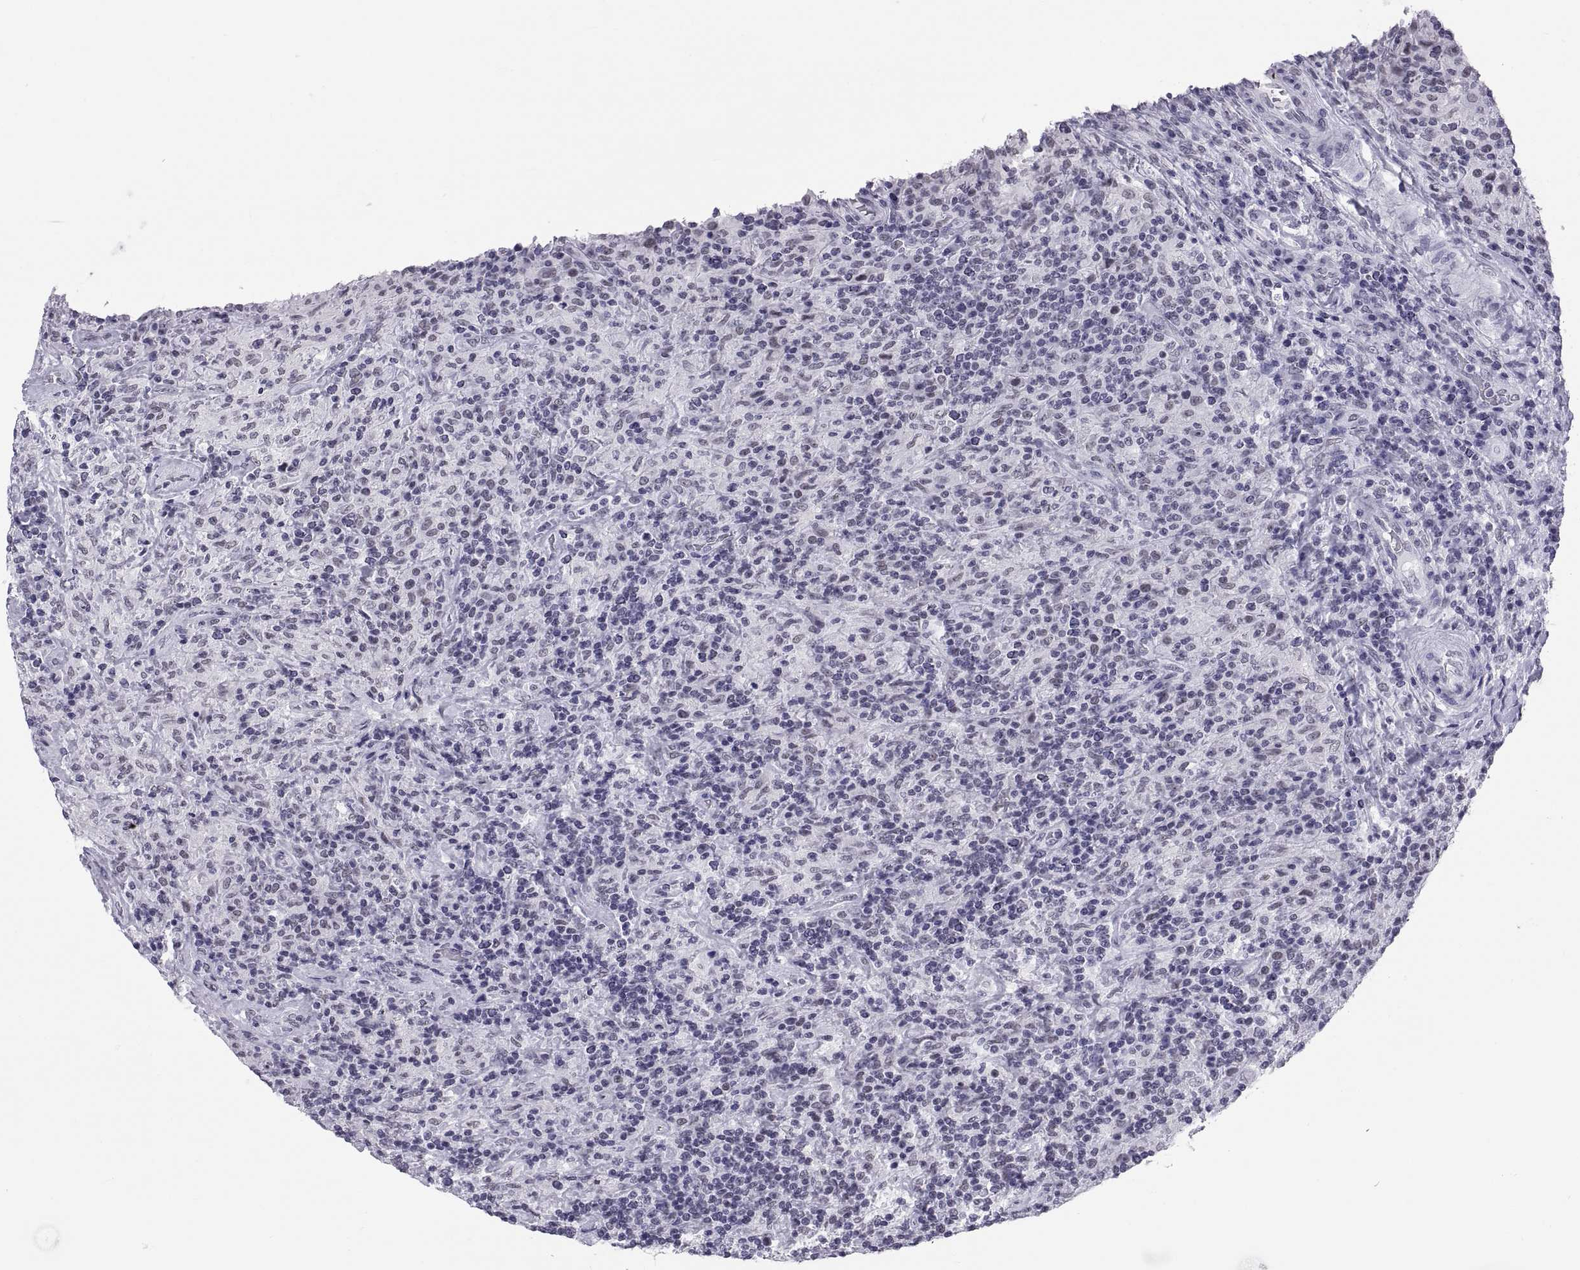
{"staining": {"intensity": "negative", "quantity": "none", "location": "none"}, "tissue": "lymphoma", "cell_type": "Tumor cells", "image_type": "cancer", "snomed": [{"axis": "morphology", "description": "Hodgkin's disease, NOS"}, {"axis": "topography", "description": "Lymph node"}], "caption": "A high-resolution histopathology image shows immunohistochemistry (IHC) staining of lymphoma, which reveals no significant positivity in tumor cells.", "gene": "NEUROD6", "patient": {"sex": "male", "age": 70}}